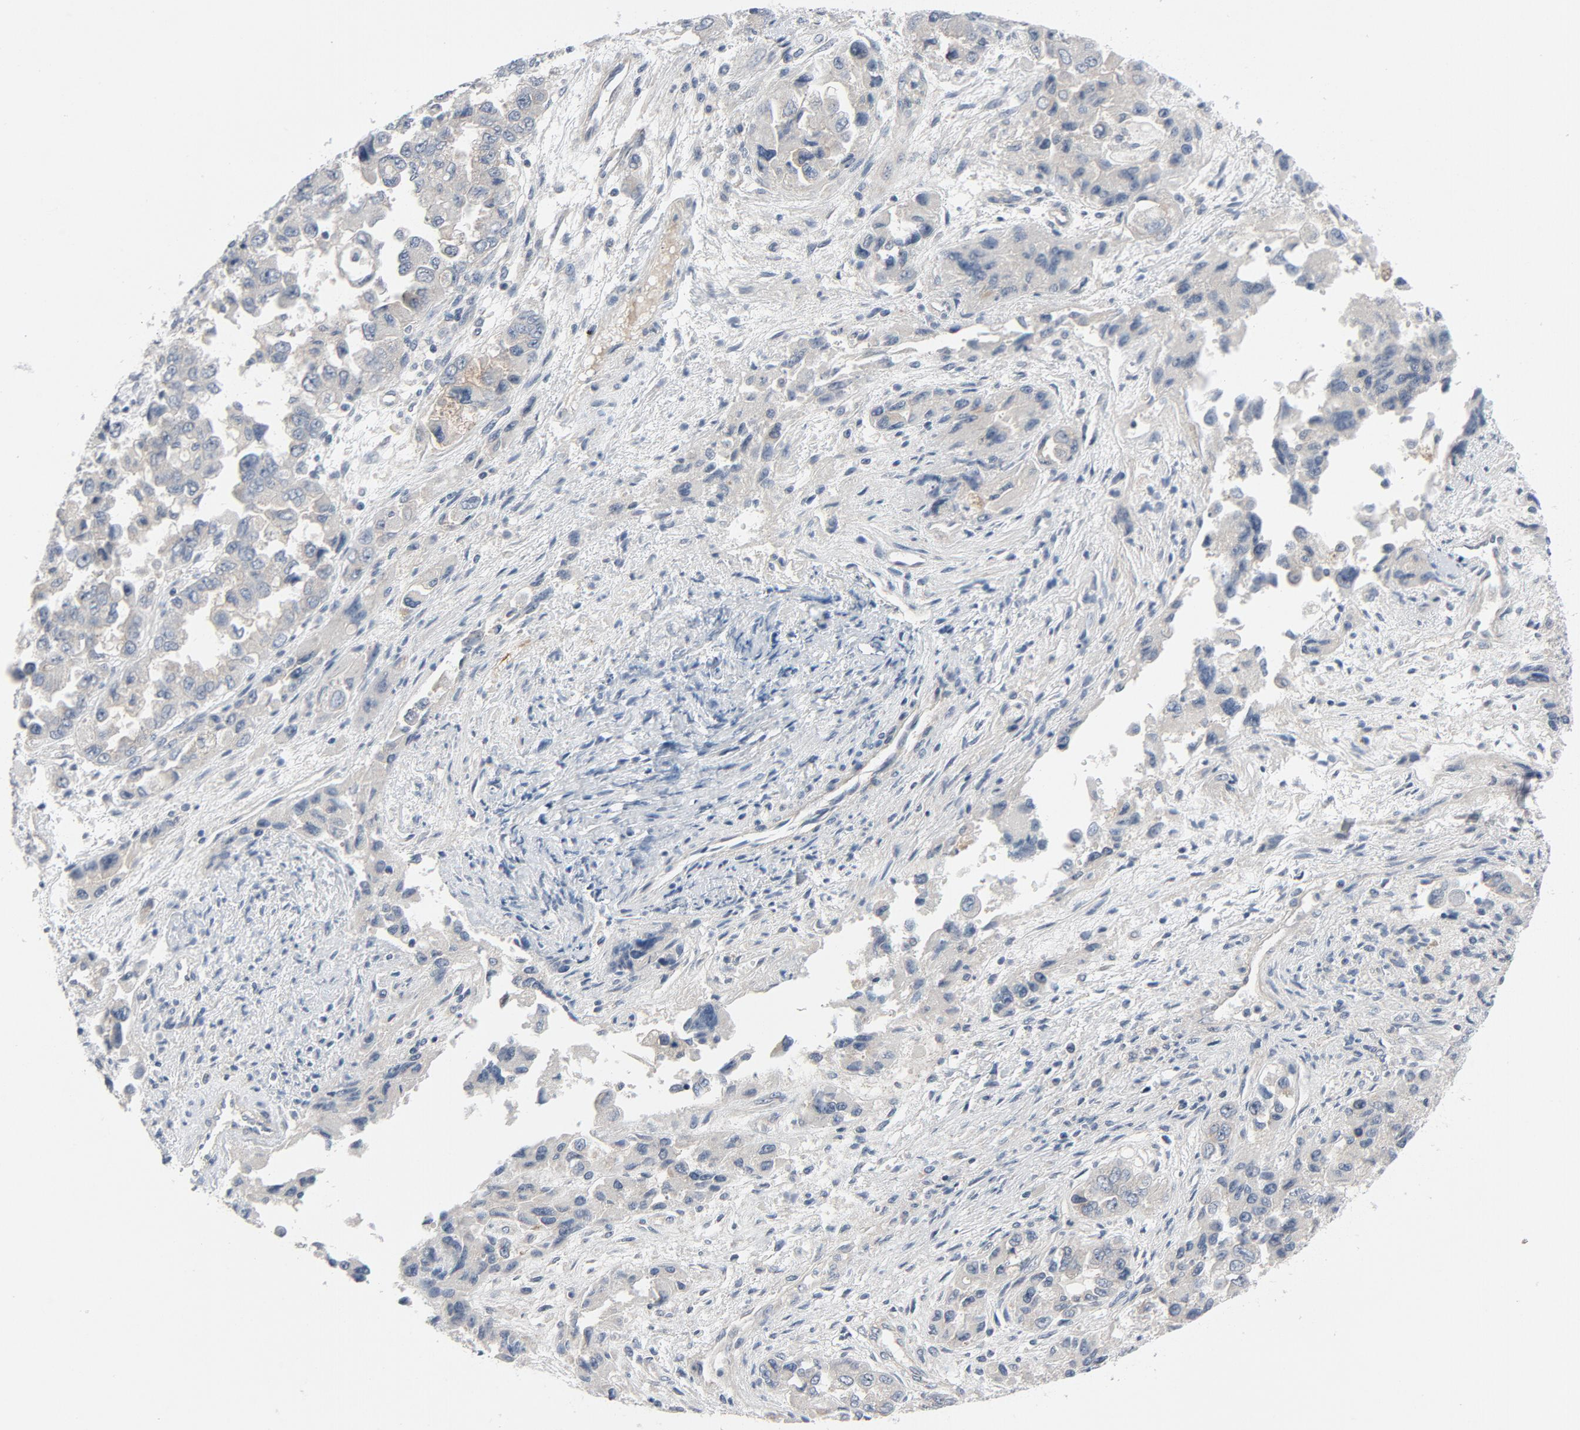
{"staining": {"intensity": "weak", "quantity": ">75%", "location": "cytoplasmic/membranous"}, "tissue": "ovarian cancer", "cell_type": "Tumor cells", "image_type": "cancer", "snomed": [{"axis": "morphology", "description": "Cystadenocarcinoma, serous, NOS"}, {"axis": "topography", "description": "Ovary"}], "caption": "Immunohistochemistry (DAB (3,3'-diaminobenzidine)) staining of human ovarian serous cystadenocarcinoma reveals weak cytoplasmic/membranous protein staining in approximately >75% of tumor cells.", "gene": "TSG101", "patient": {"sex": "female", "age": 84}}